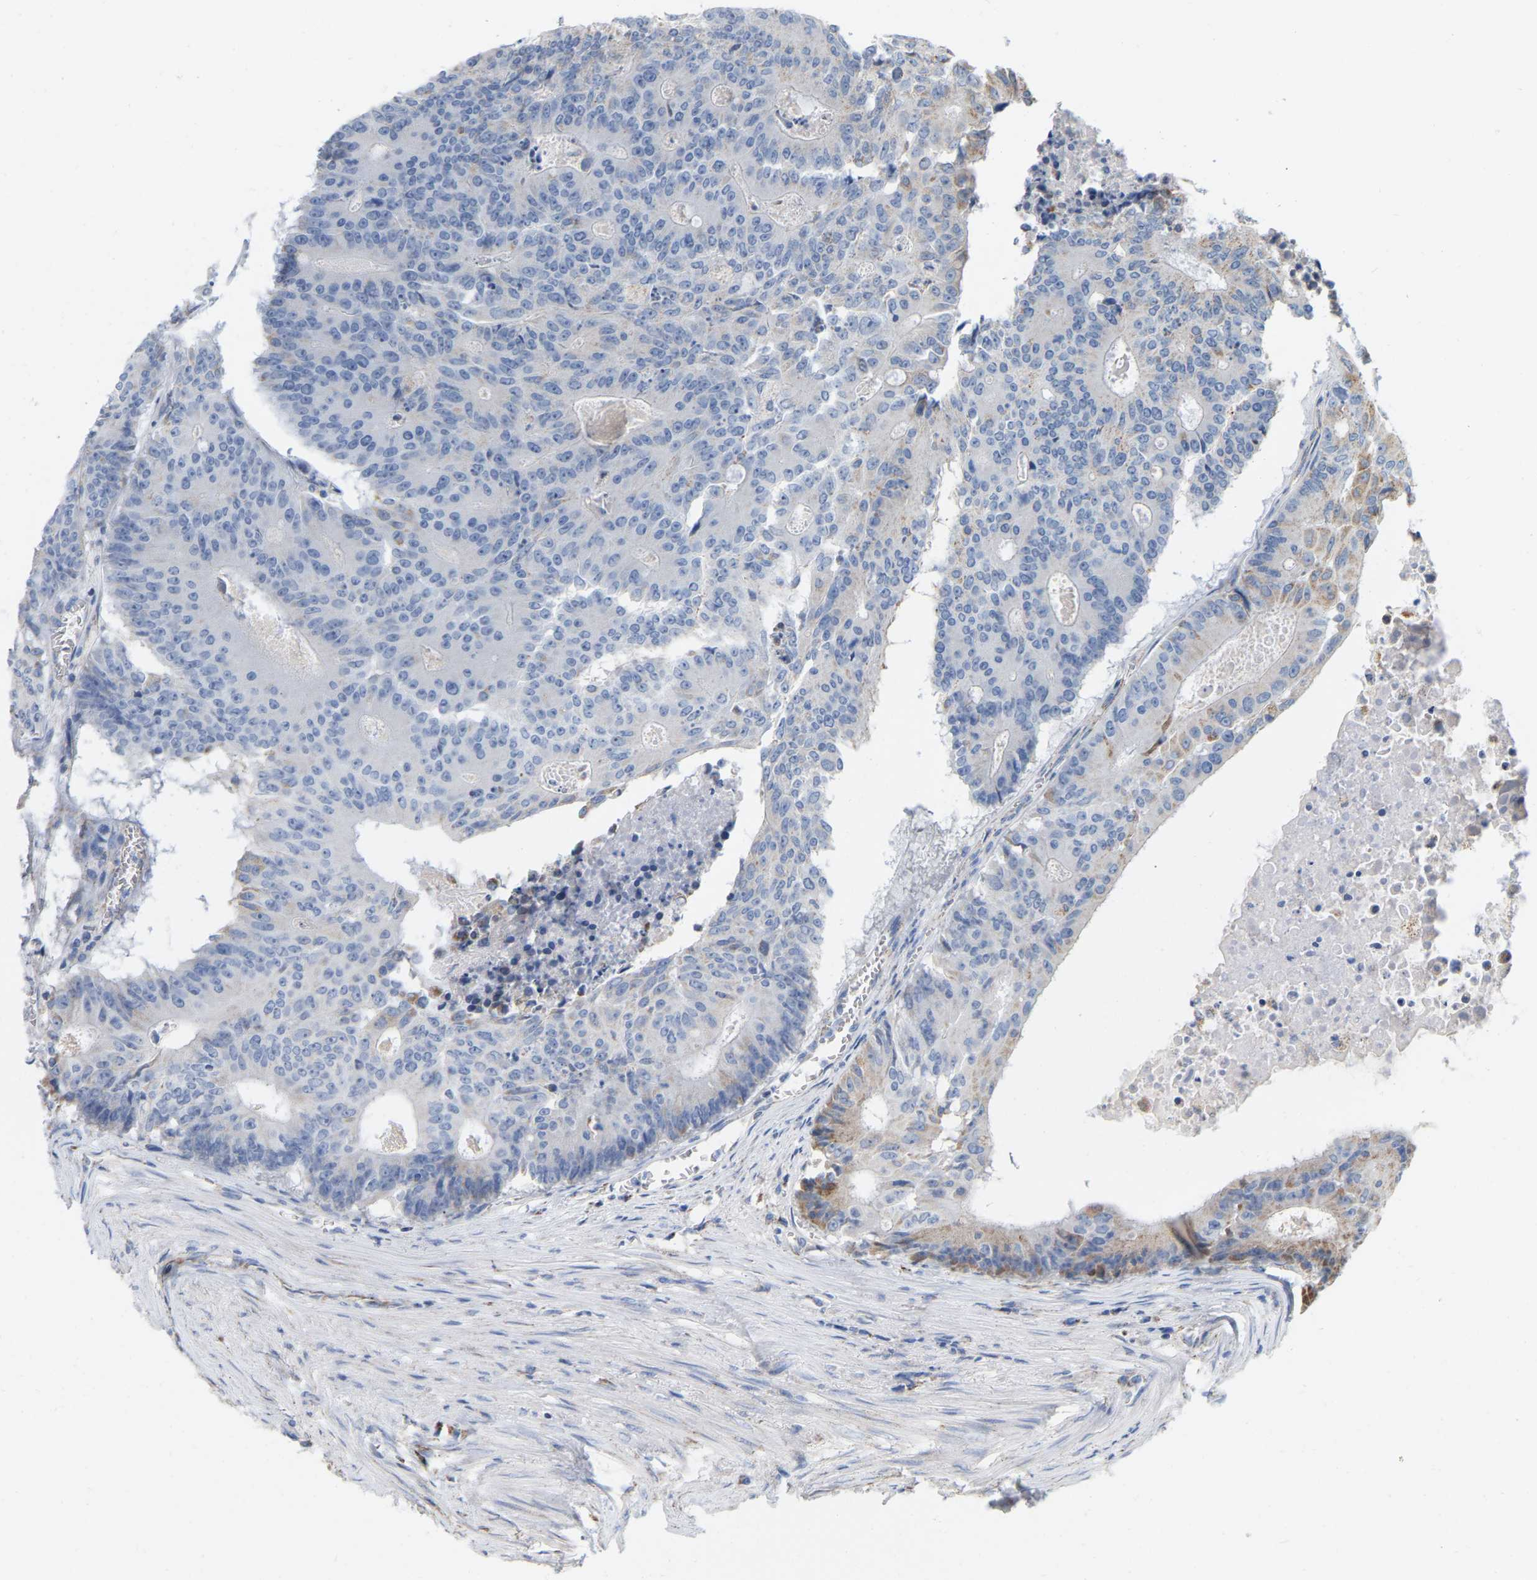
{"staining": {"intensity": "weak", "quantity": "<25%", "location": "cytoplasmic/membranous"}, "tissue": "colorectal cancer", "cell_type": "Tumor cells", "image_type": "cancer", "snomed": [{"axis": "morphology", "description": "Adenocarcinoma, NOS"}, {"axis": "topography", "description": "Colon"}], "caption": "Immunohistochemical staining of adenocarcinoma (colorectal) shows no significant positivity in tumor cells.", "gene": "CBLB", "patient": {"sex": "male", "age": 87}}